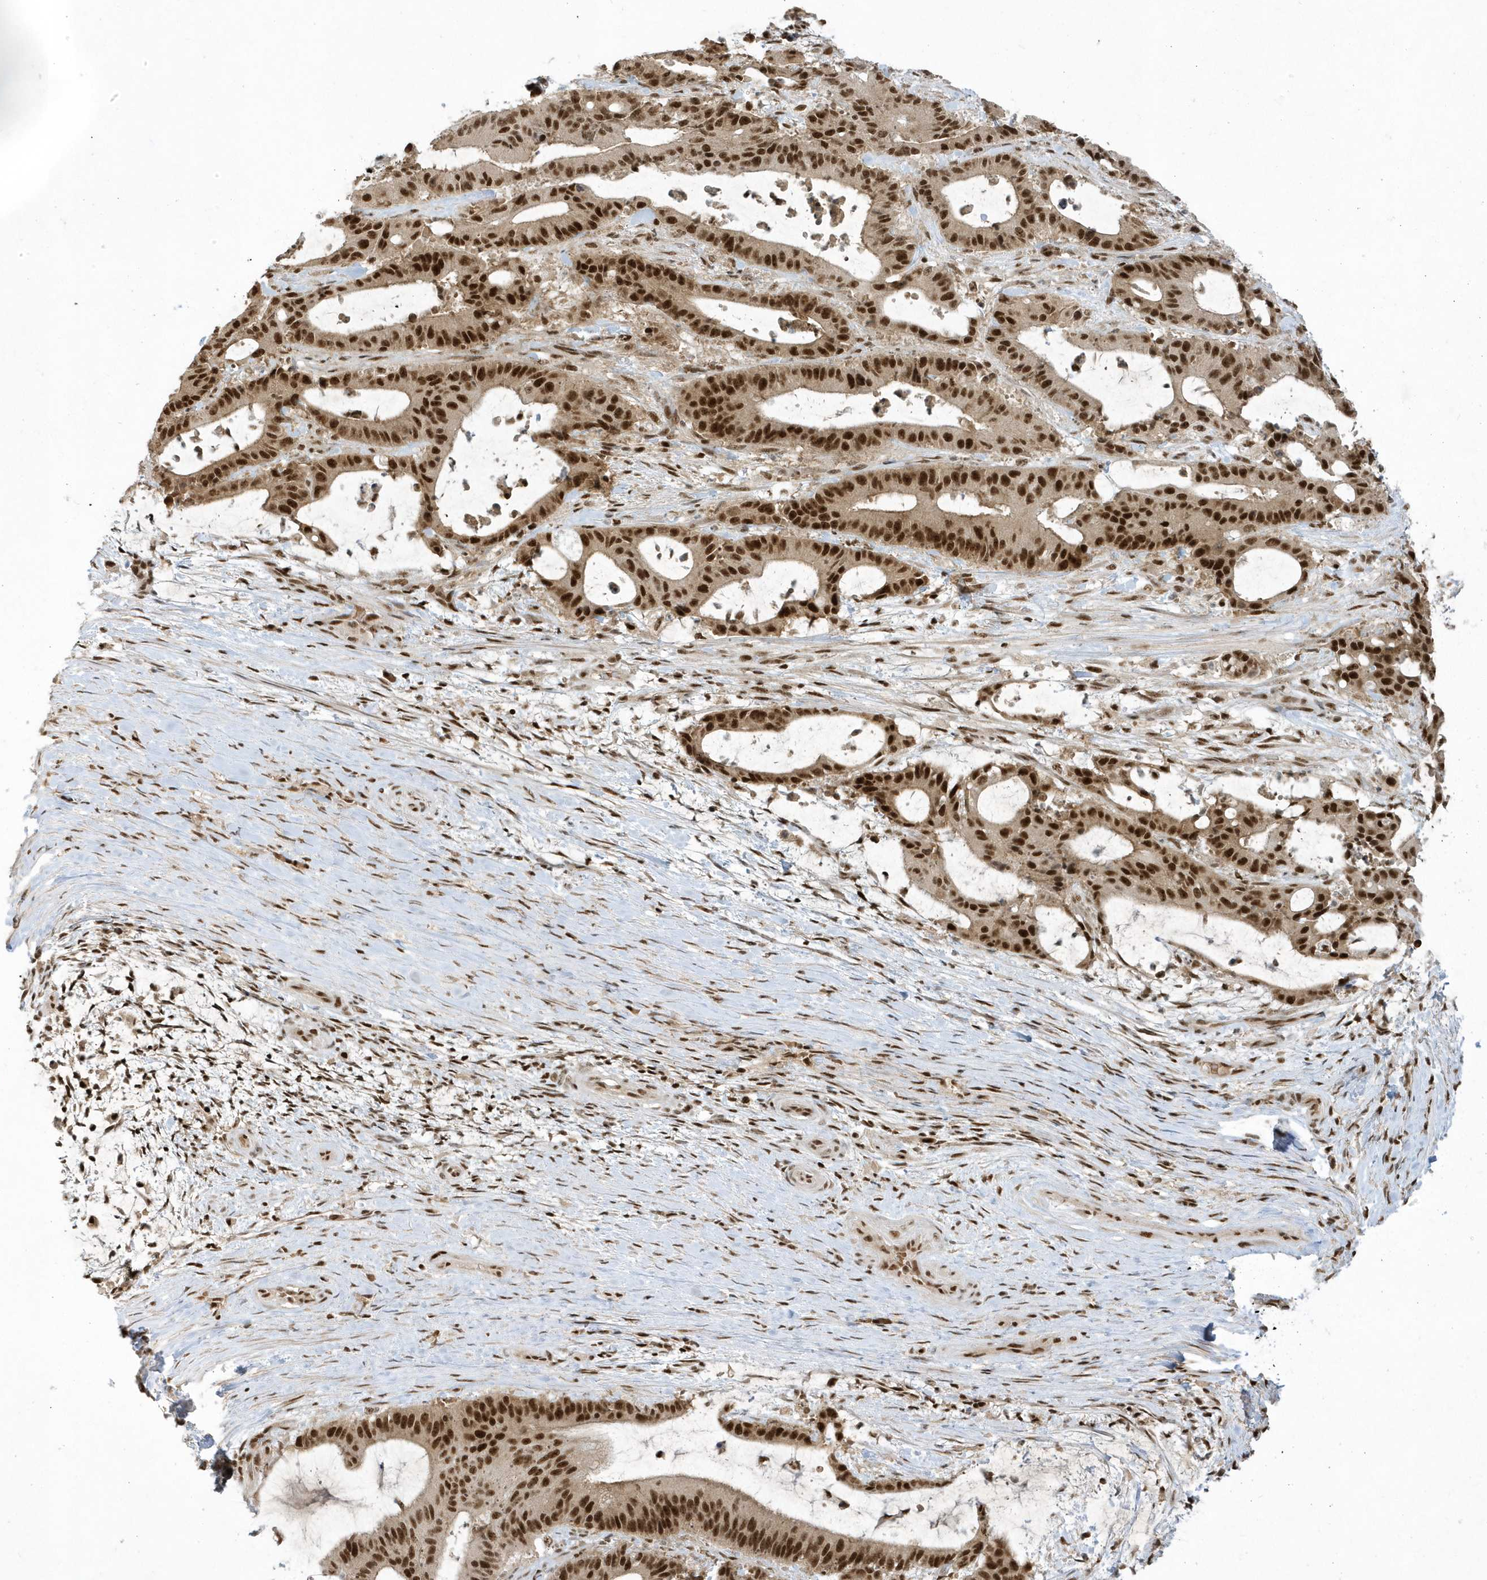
{"staining": {"intensity": "strong", "quantity": ">75%", "location": "nuclear"}, "tissue": "liver cancer", "cell_type": "Tumor cells", "image_type": "cancer", "snomed": [{"axis": "morphology", "description": "Normal tissue, NOS"}, {"axis": "morphology", "description": "Cholangiocarcinoma"}, {"axis": "topography", "description": "Liver"}, {"axis": "topography", "description": "Peripheral nerve tissue"}], "caption": "A high amount of strong nuclear positivity is appreciated in about >75% of tumor cells in liver cancer (cholangiocarcinoma) tissue.", "gene": "PPIL2", "patient": {"sex": "female", "age": 73}}